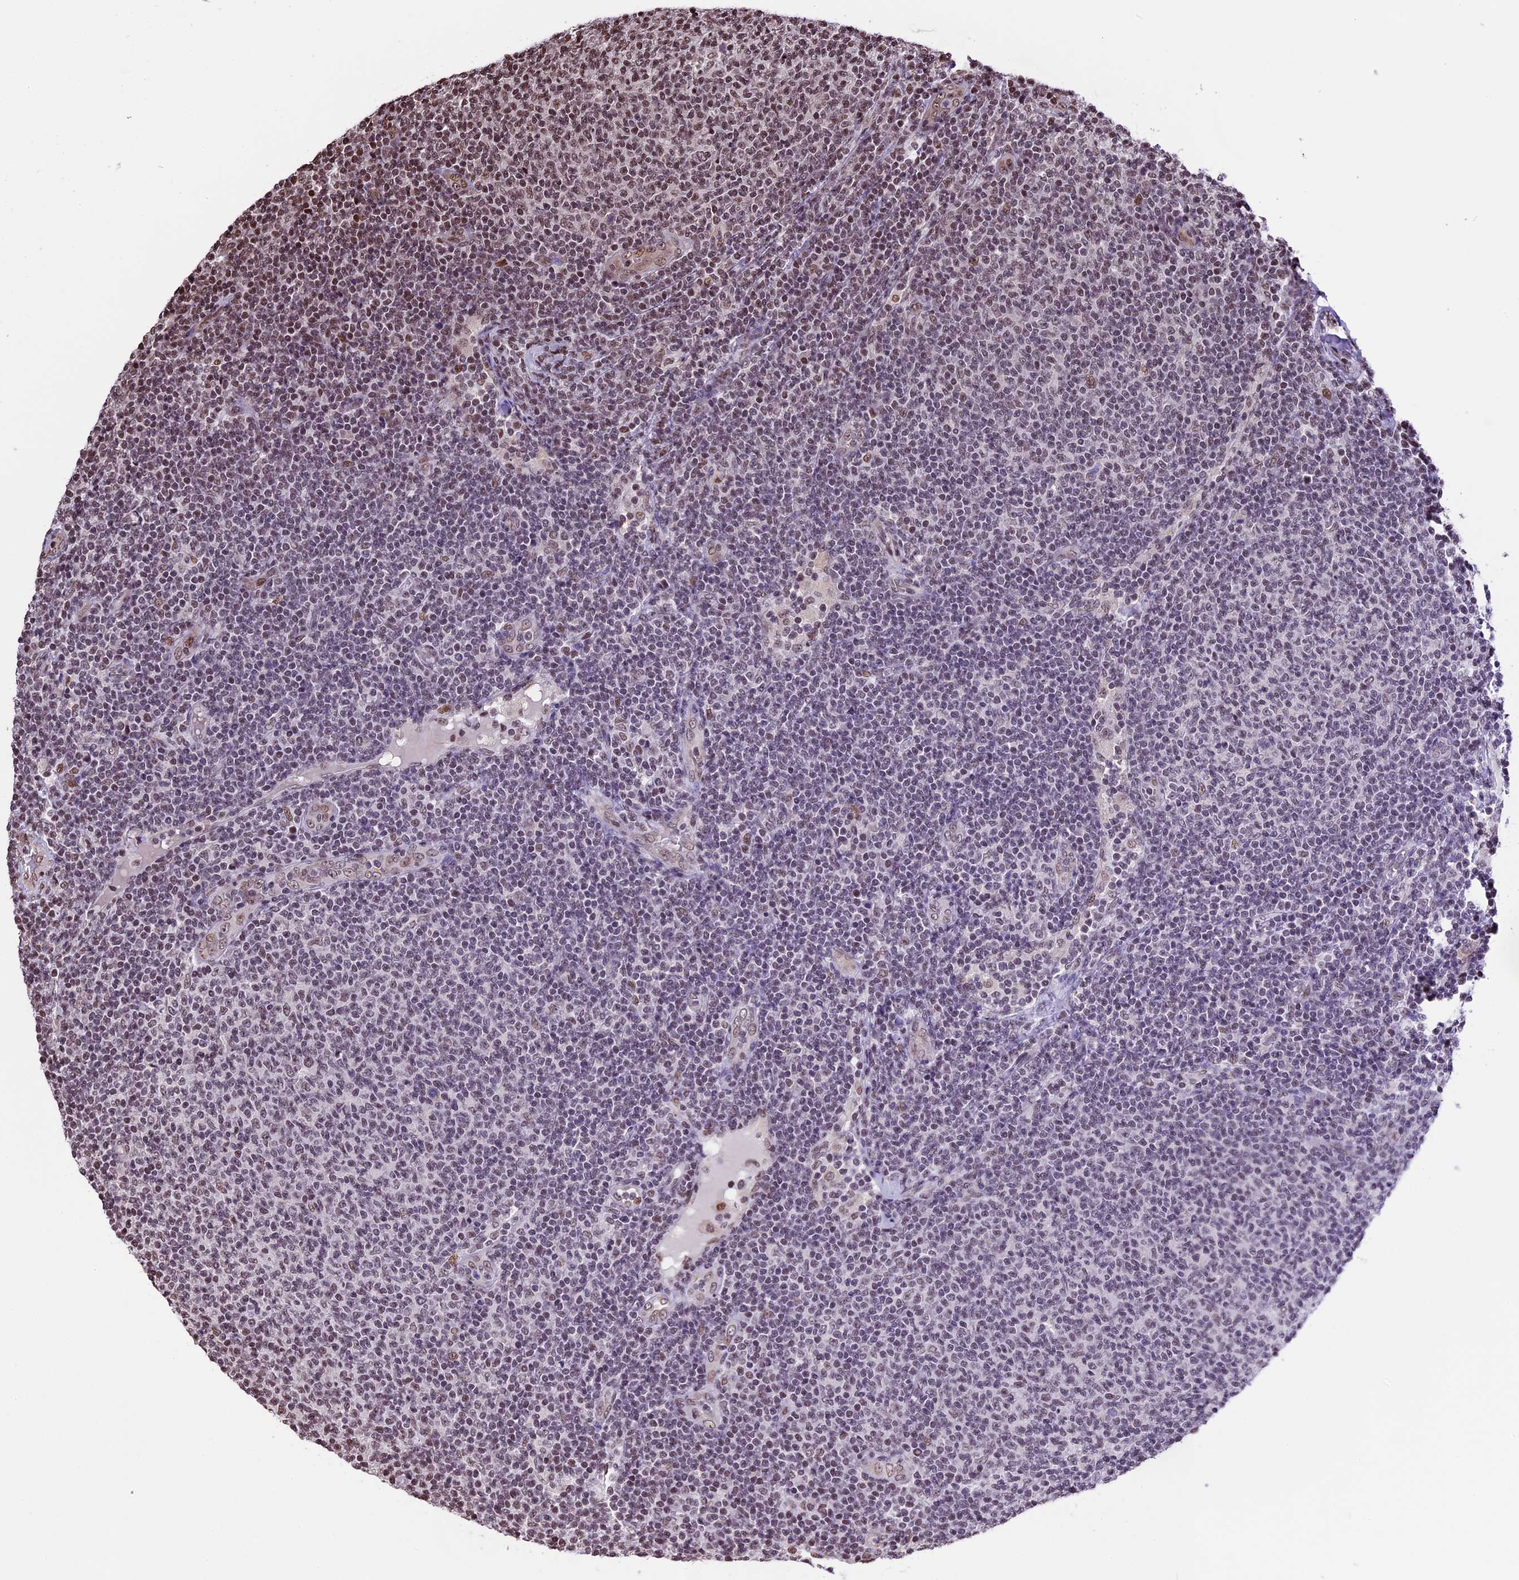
{"staining": {"intensity": "moderate", "quantity": "<25%", "location": "nuclear"}, "tissue": "lymphoma", "cell_type": "Tumor cells", "image_type": "cancer", "snomed": [{"axis": "morphology", "description": "Malignant lymphoma, non-Hodgkin's type, Low grade"}, {"axis": "topography", "description": "Lymph node"}], "caption": "Protein expression analysis of human lymphoma reveals moderate nuclear staining in about <25% of tumor cells.", "gene": "POLR3E", "patient": {"sex": "male", "age": 66}}